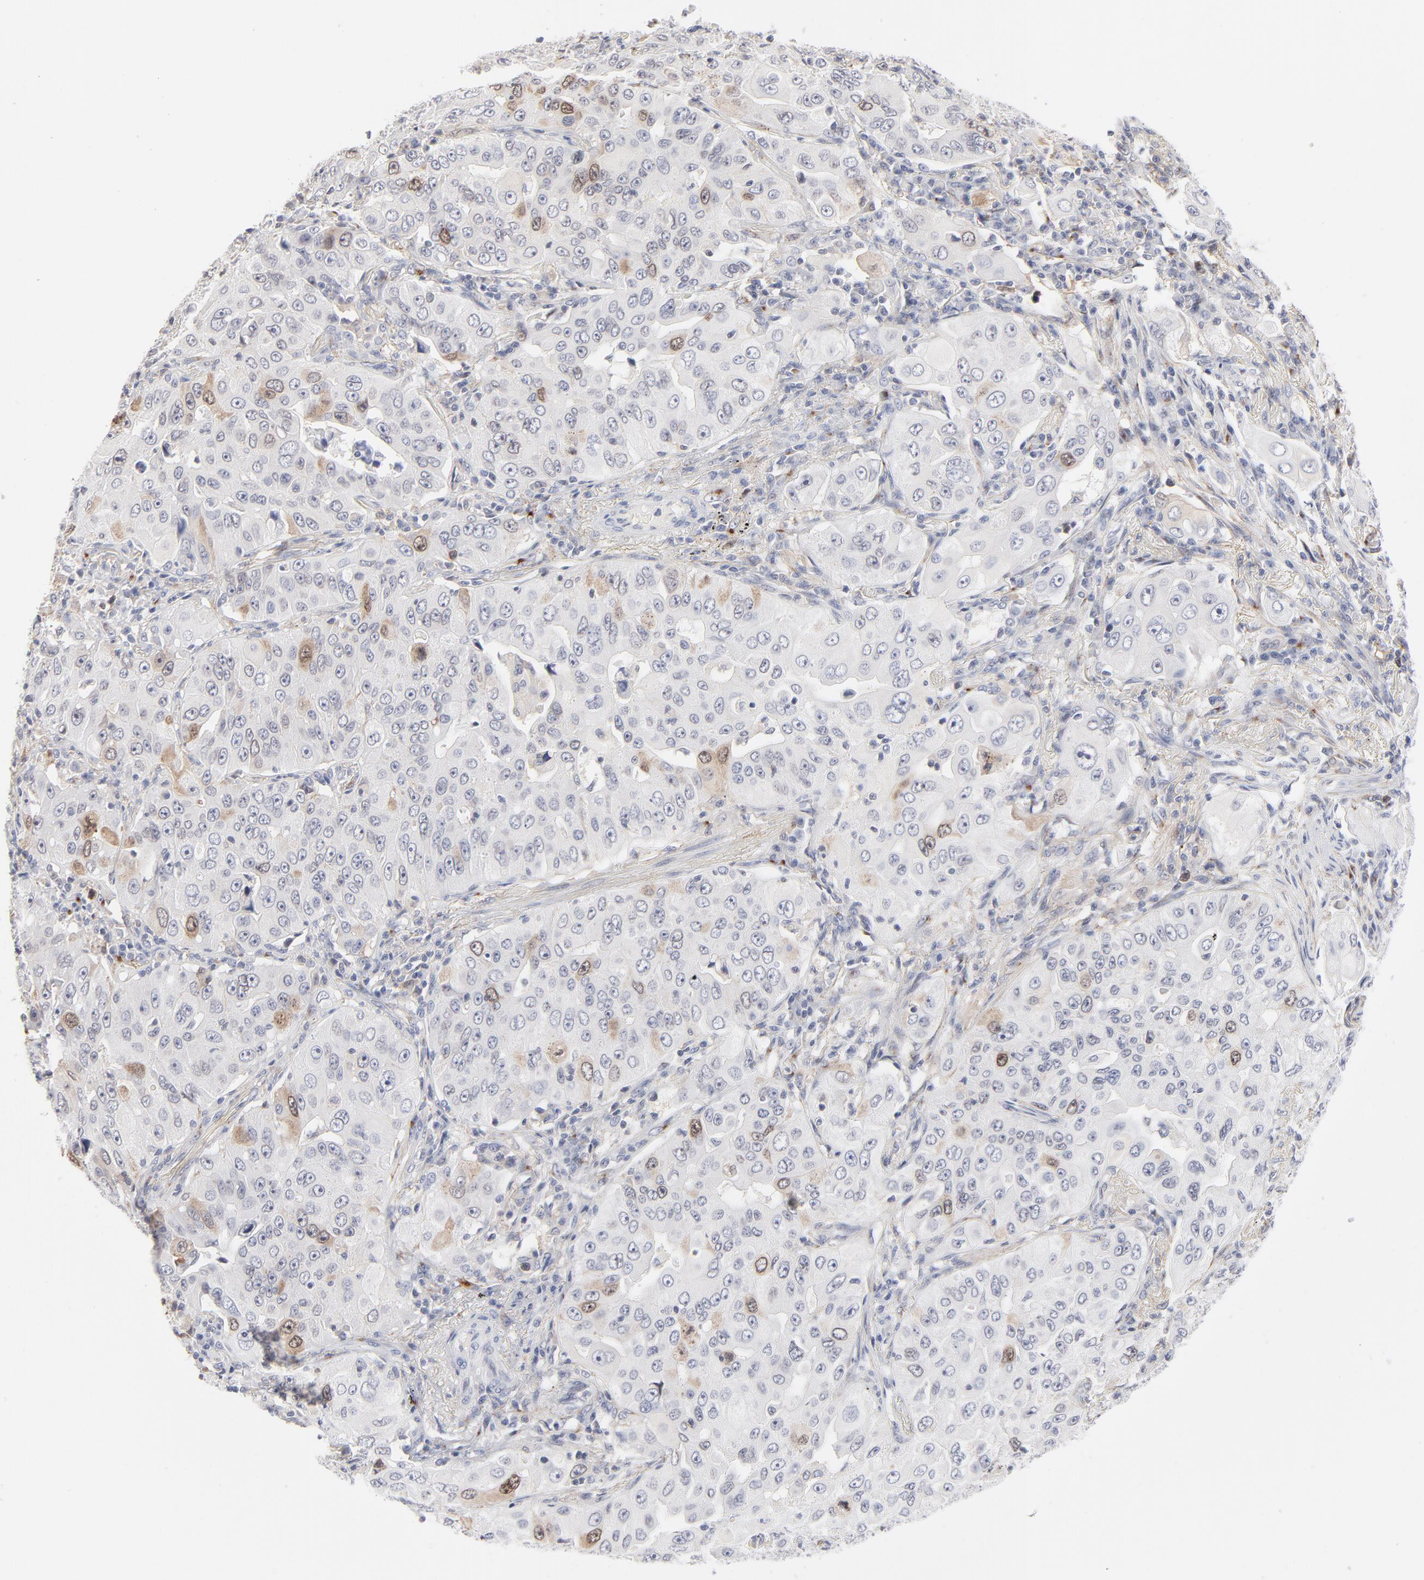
{"staining": {"intensity": "moderate", "quantity": "<25%", "location": "nuclear"}, "tissue": "lung cancer", "cell_type": "Tumor cells", "image_type": "cancer", "snomed": [{"axis": "morphology", "description": "Adenocarcinoma, NOS"}, {"axis": "topography", "description": "Lung"}], "caption": "Lung cancer stained with a brown dye reveals moderate nuclear positive staining in about <25% of tumor cells.", "gene": "AURKA", "patient": {"sex": "male", "age": 84}}